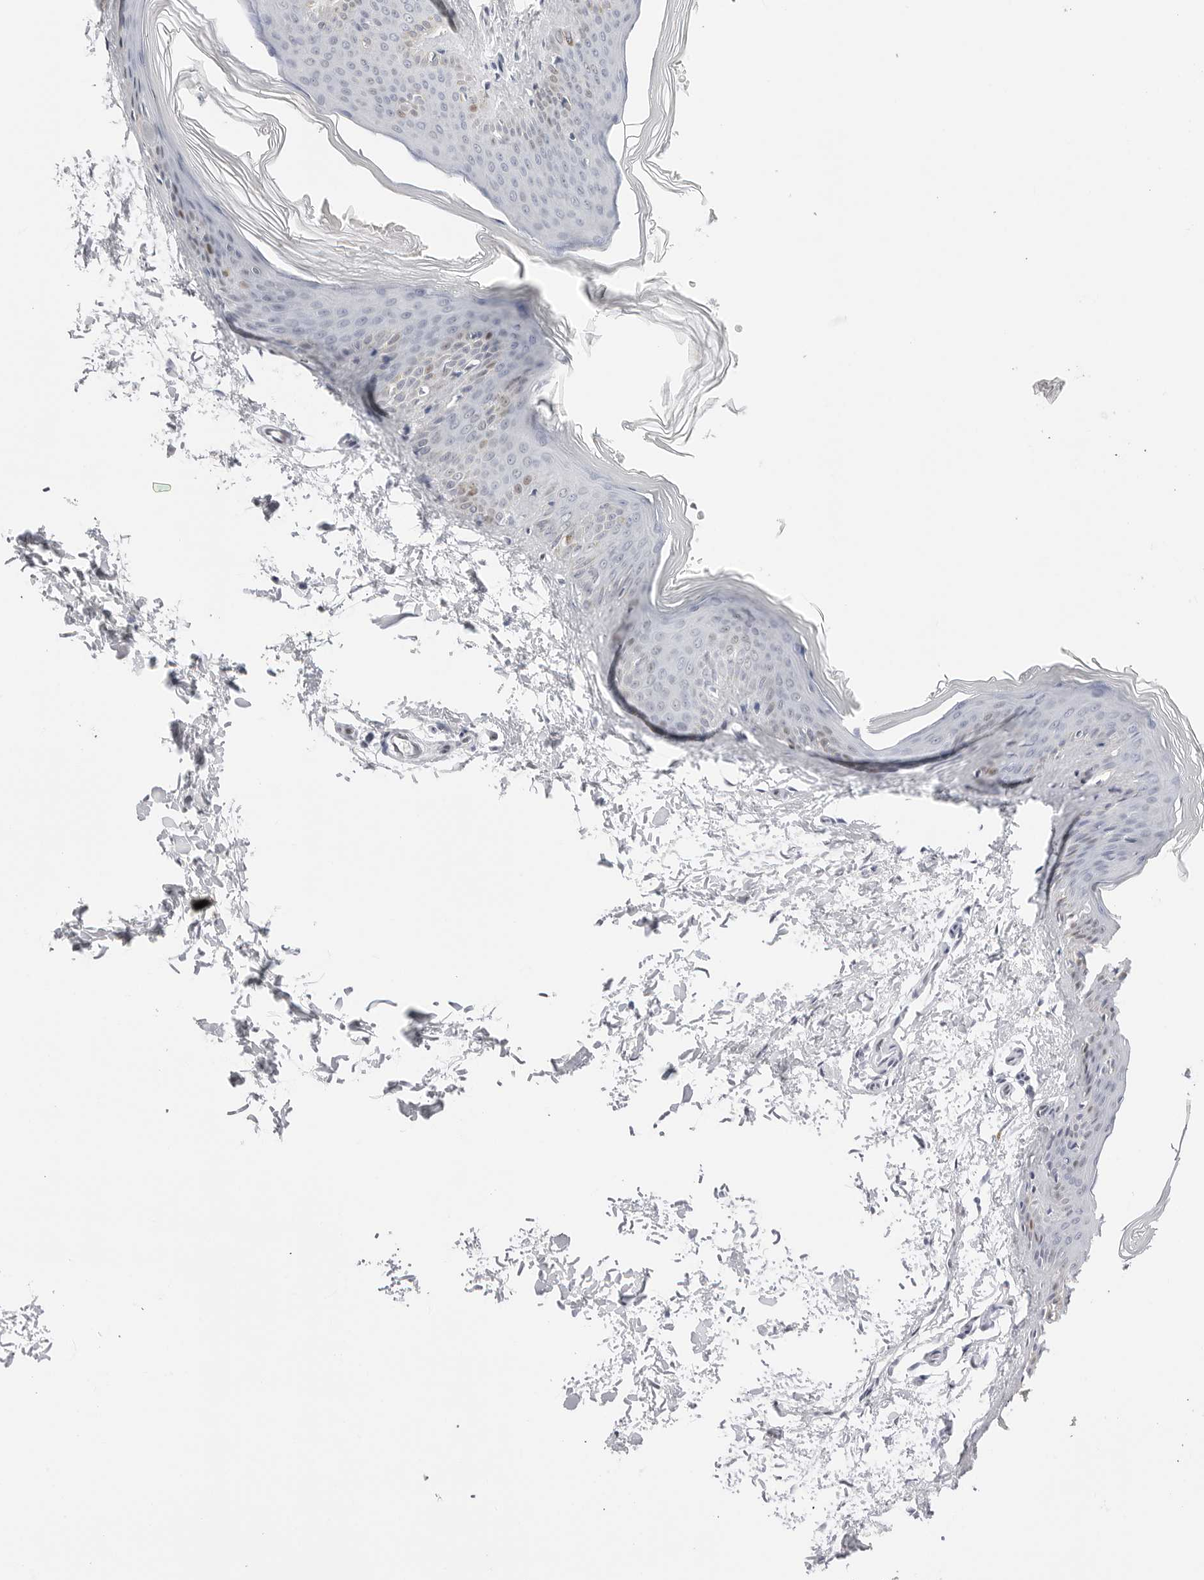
{"staining": {"intensity": "negative", "quantity": "none", "location": "none"}, "tissue": "skin", "cell_type": "Fibroblasts", "image_type": "normal", "snomed": [{"axis": "morphology", "description": "Normal tissue, NOS"}, {"axis": "topography", "description": "Skin"}], "caption": "Micrograph shows no significant protein staining in fibroblasts of normal skin. (Stains: DAB (3,3'-diaminobenzidine) IHC with hematoxylin counter stain, Microscopy: brightfield microscopy at high magnification).", "gene": "NASP", "patient": {"sex": "female", "age": 27}}